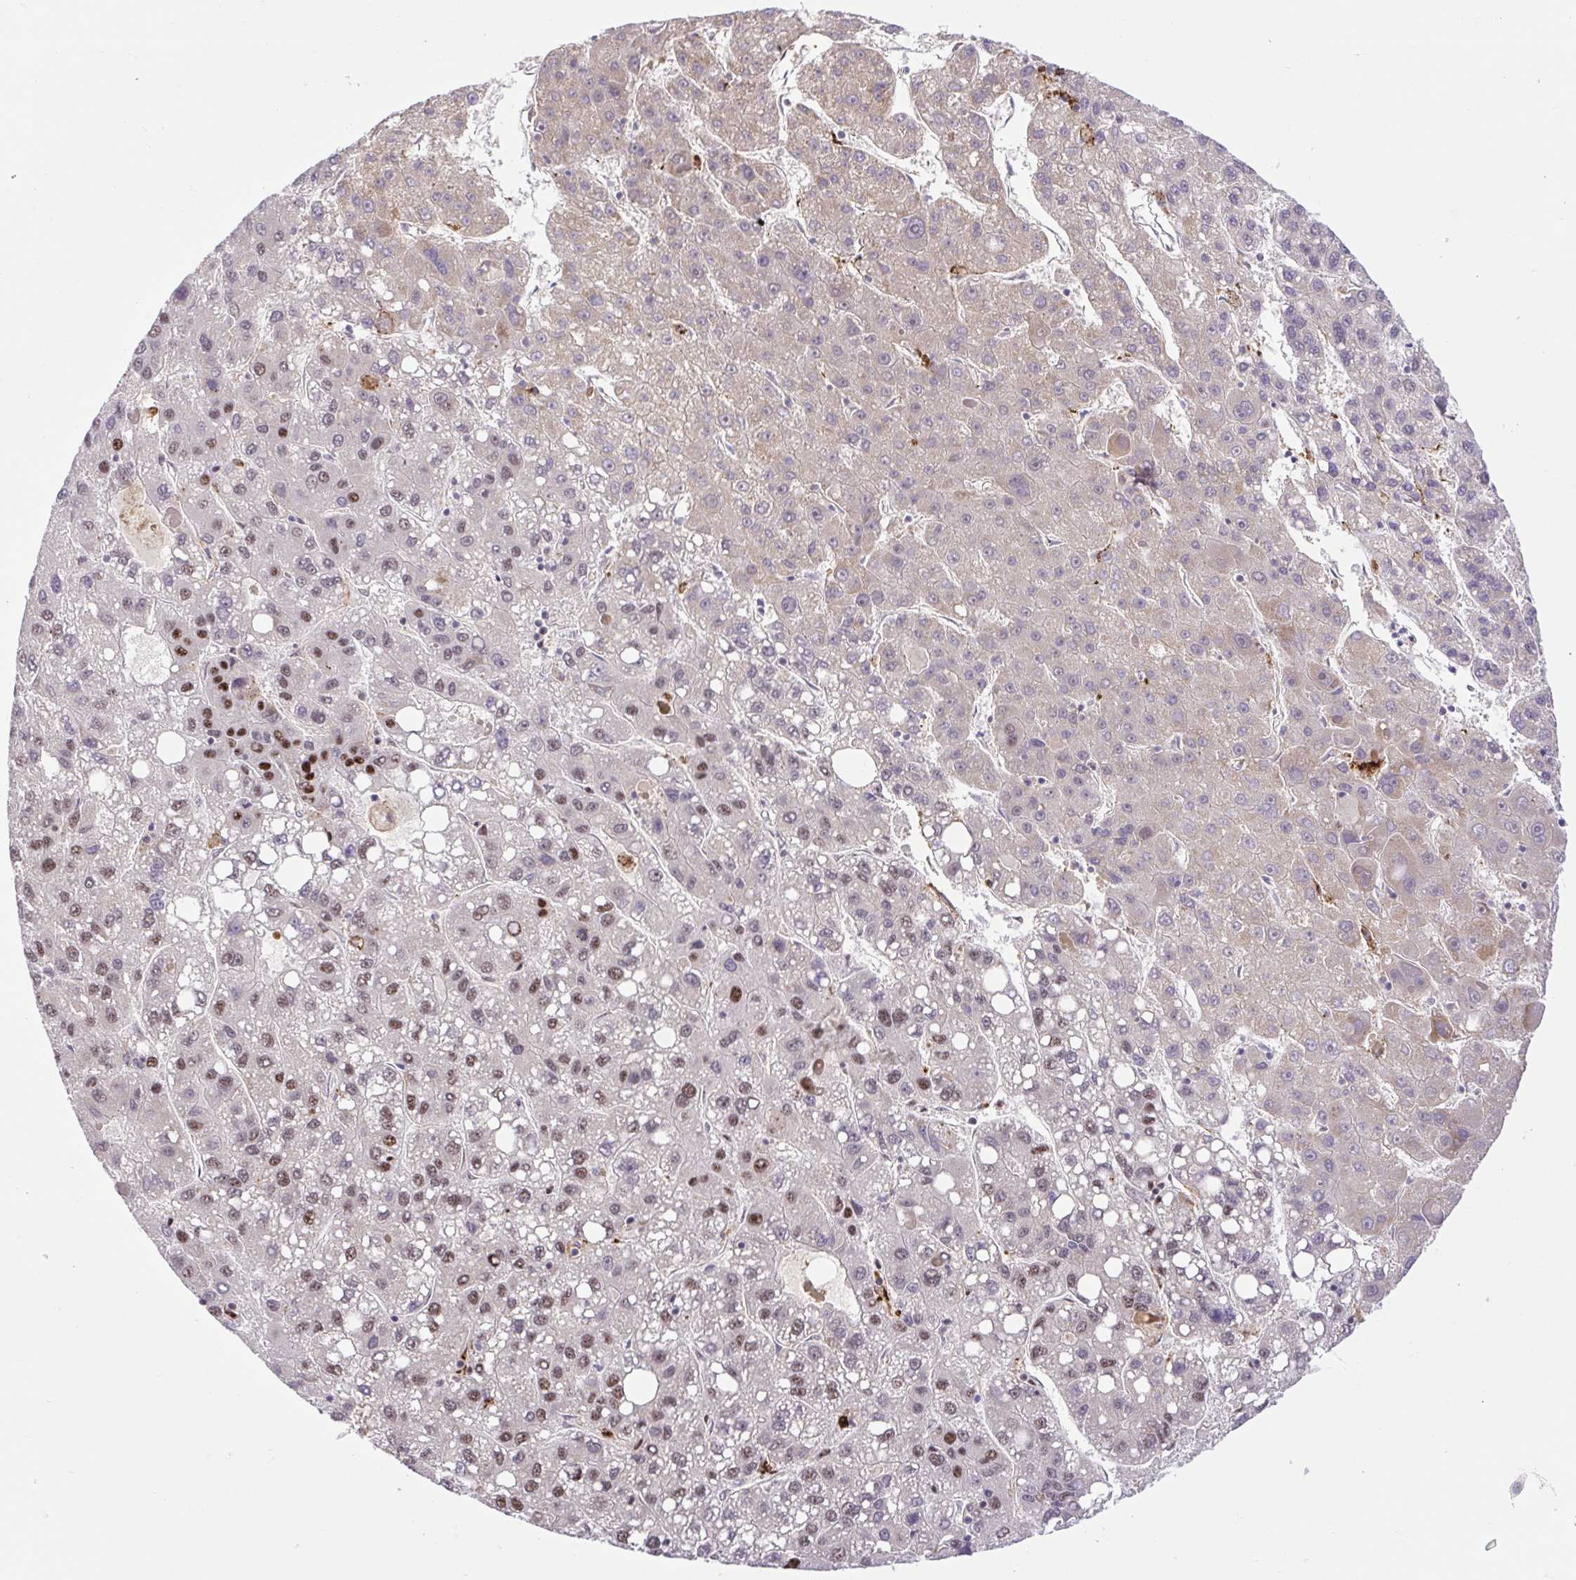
{"staining": {"intensity": "moderate", "quantity": ">75%", "location": "nuclear"}, "tissue": "liver cancer", "cell_type": "Tumor cells", "image_type": "cancer", "snomed": [{"axis": "morphology", "description": "Carcinoma, Hepatocellular, NOS"}, {"axis": "topography", "description": "Liver"}], "caption": "The micrograph displays staining of liver cancer (hepatocellular carcinoma), revealing moderate nuclear protein positivity (brown color) within tumor cells. (Brightfield microscopy of DAB IHC at high magnification).", "gene": "ERG", "patient": {"sex": "female", "age": 82}}